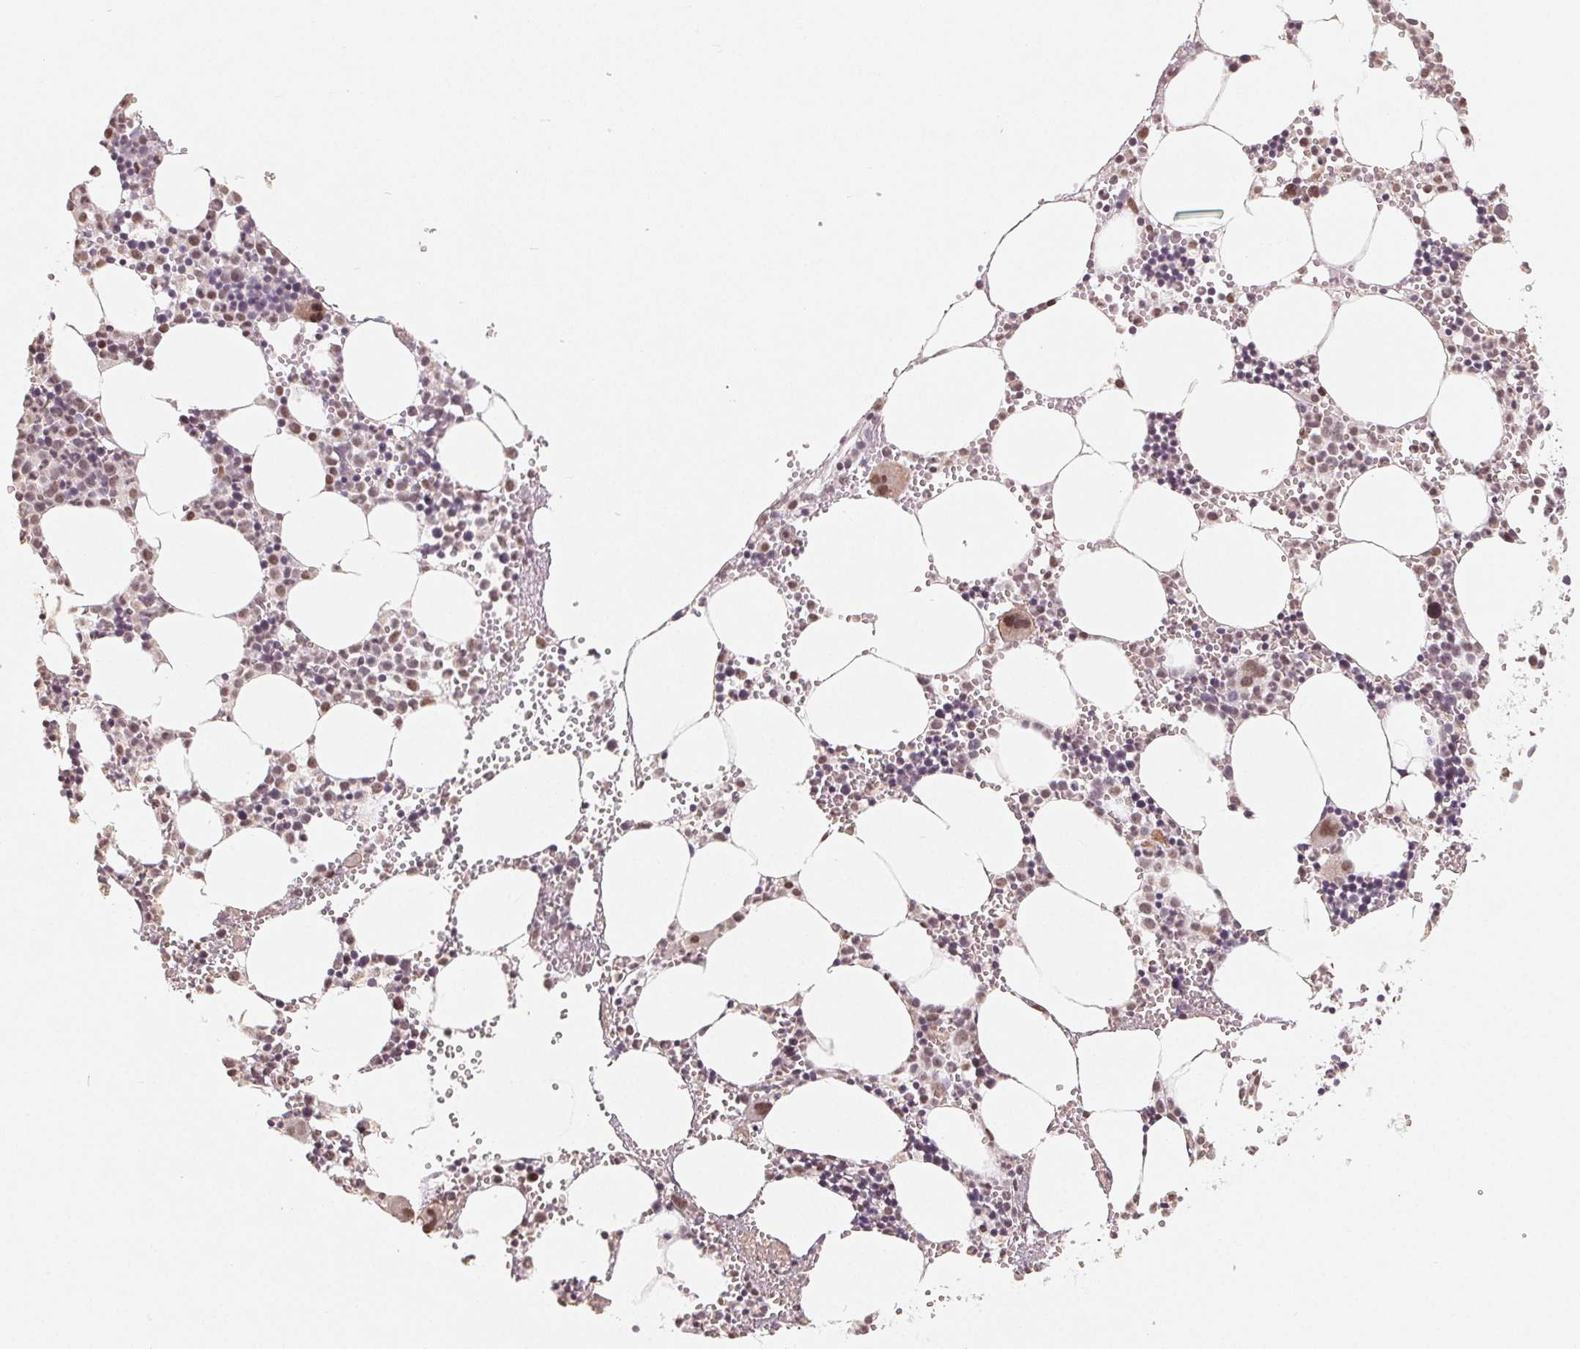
{"staining": {"intensity": "strong", "quantity": "<25%", "location": "nuclear"}, "tissue": "bone marrow", "cell_type": "Hematopoietic cells", "image_type": "normal", "snomed": [{"axis": "morphology", "description": "Normal tissue, NOS"}, {"axis": "topography", "description": "Bone marrow"}], "caption": "A high-resolution image shows immunohistochemistry staining of benign bone marrow, which exhibits strong nuclear positivity in approximately <25% of hematopoietic cells.", "gene": "CCDC138", "patient": {"sex": "male", "age": 89}}